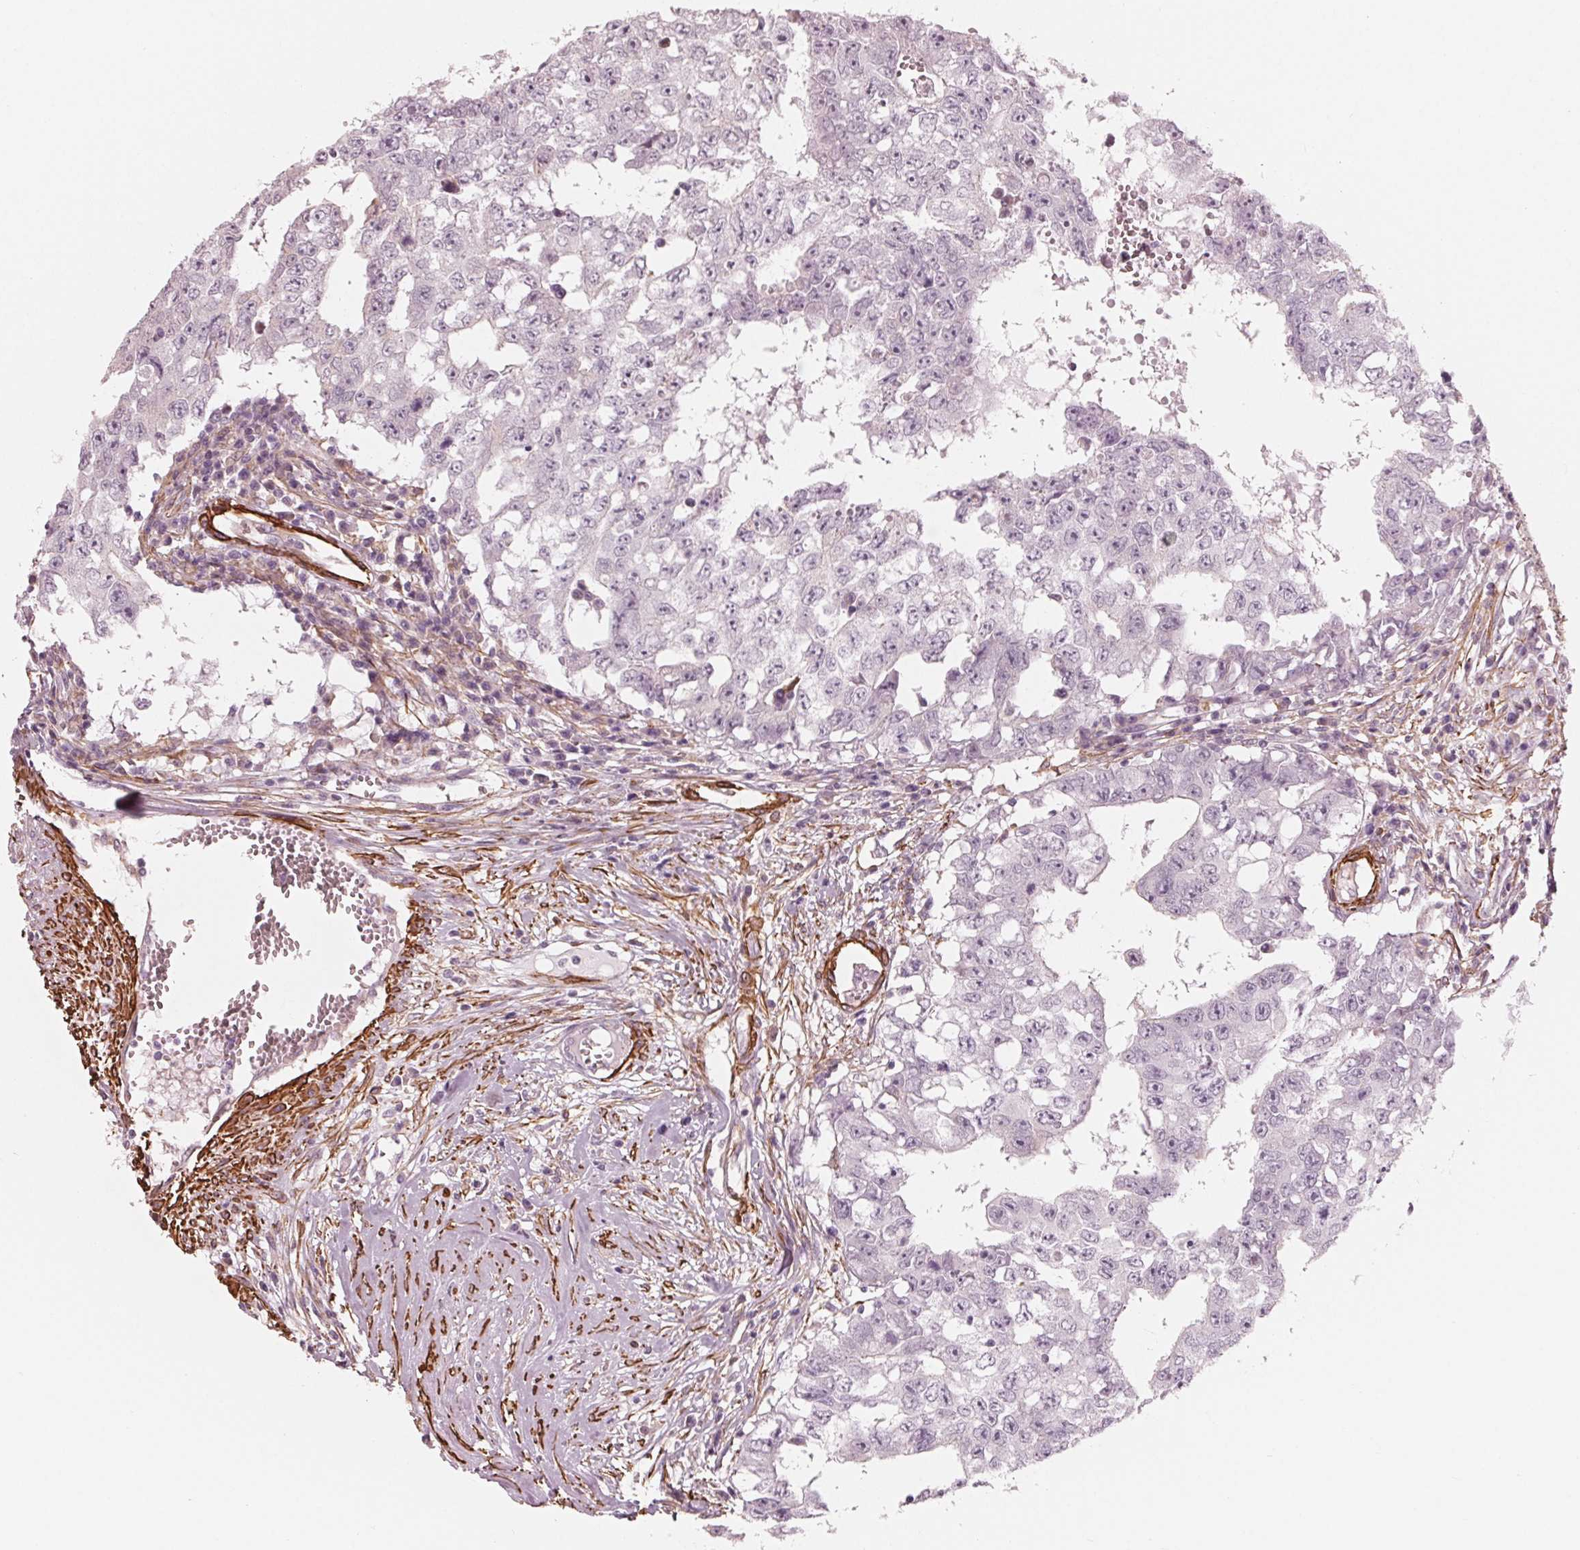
{"staining": {"intensity": "negative", "quantity": "none", "location": "none"}, "tissue": "testis cancer", "cell_type": "Tumor cells", "image_type": "cancer", "snomed": [{"axis": "morphology", "description": "Carcinoma, Embryonal, NOS"}, {"axis": "topography", "description": "Testis"}], "caption": "Immunohistochemical staining of testis cancer reveals no significant staining in tumor cells. (DAB (3,3'-diaminobenzidine) IHC visualized using brightfield microscopy, high magnification).", "gene": "MIER3", "patient": {"sex": "male", "age": 36}}